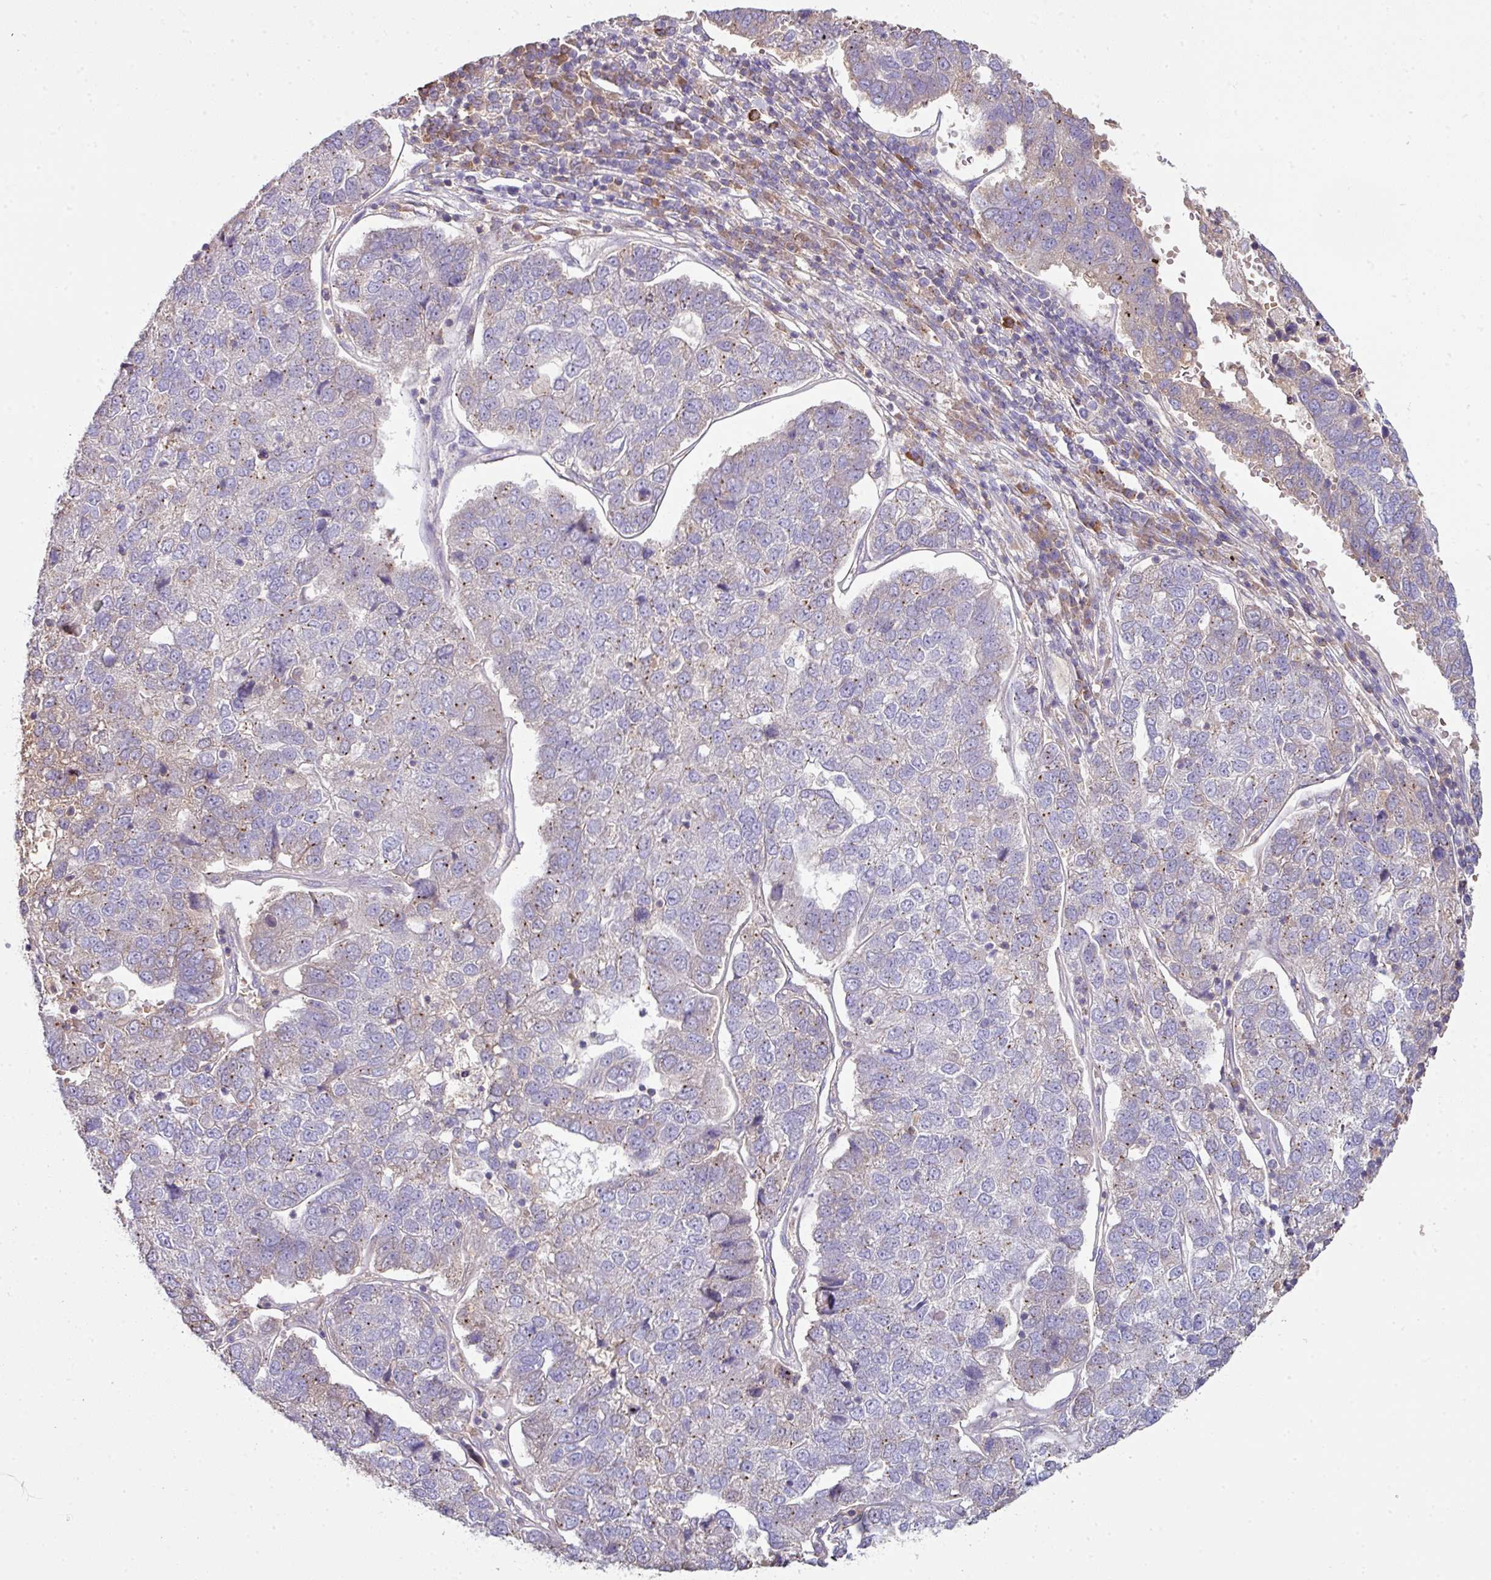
{"staining": {"intensity": "weak", "quantity": "25%-75%", "location": "cytoplasmic/membranous"}, "tissue": "pancreatic cancer", "cell_type": "Tumor cells", "image_type": "cancer", "snomed": [{"axis": "morphology", "description": "Adenocarcinoma, NOS"}, {"axis": "topography", "description": "Pancreas"}], "caption": "A histopathology image showing weak cytoplasmic/membranous positivity in approximately 25%-75% of tumor cells in pancreatic cancer (adenocarcinoma), as visualized by brown immunohistochemical staining.", "gene": "SLAMF6", "patient": {"sex": "female", "age": 61}}